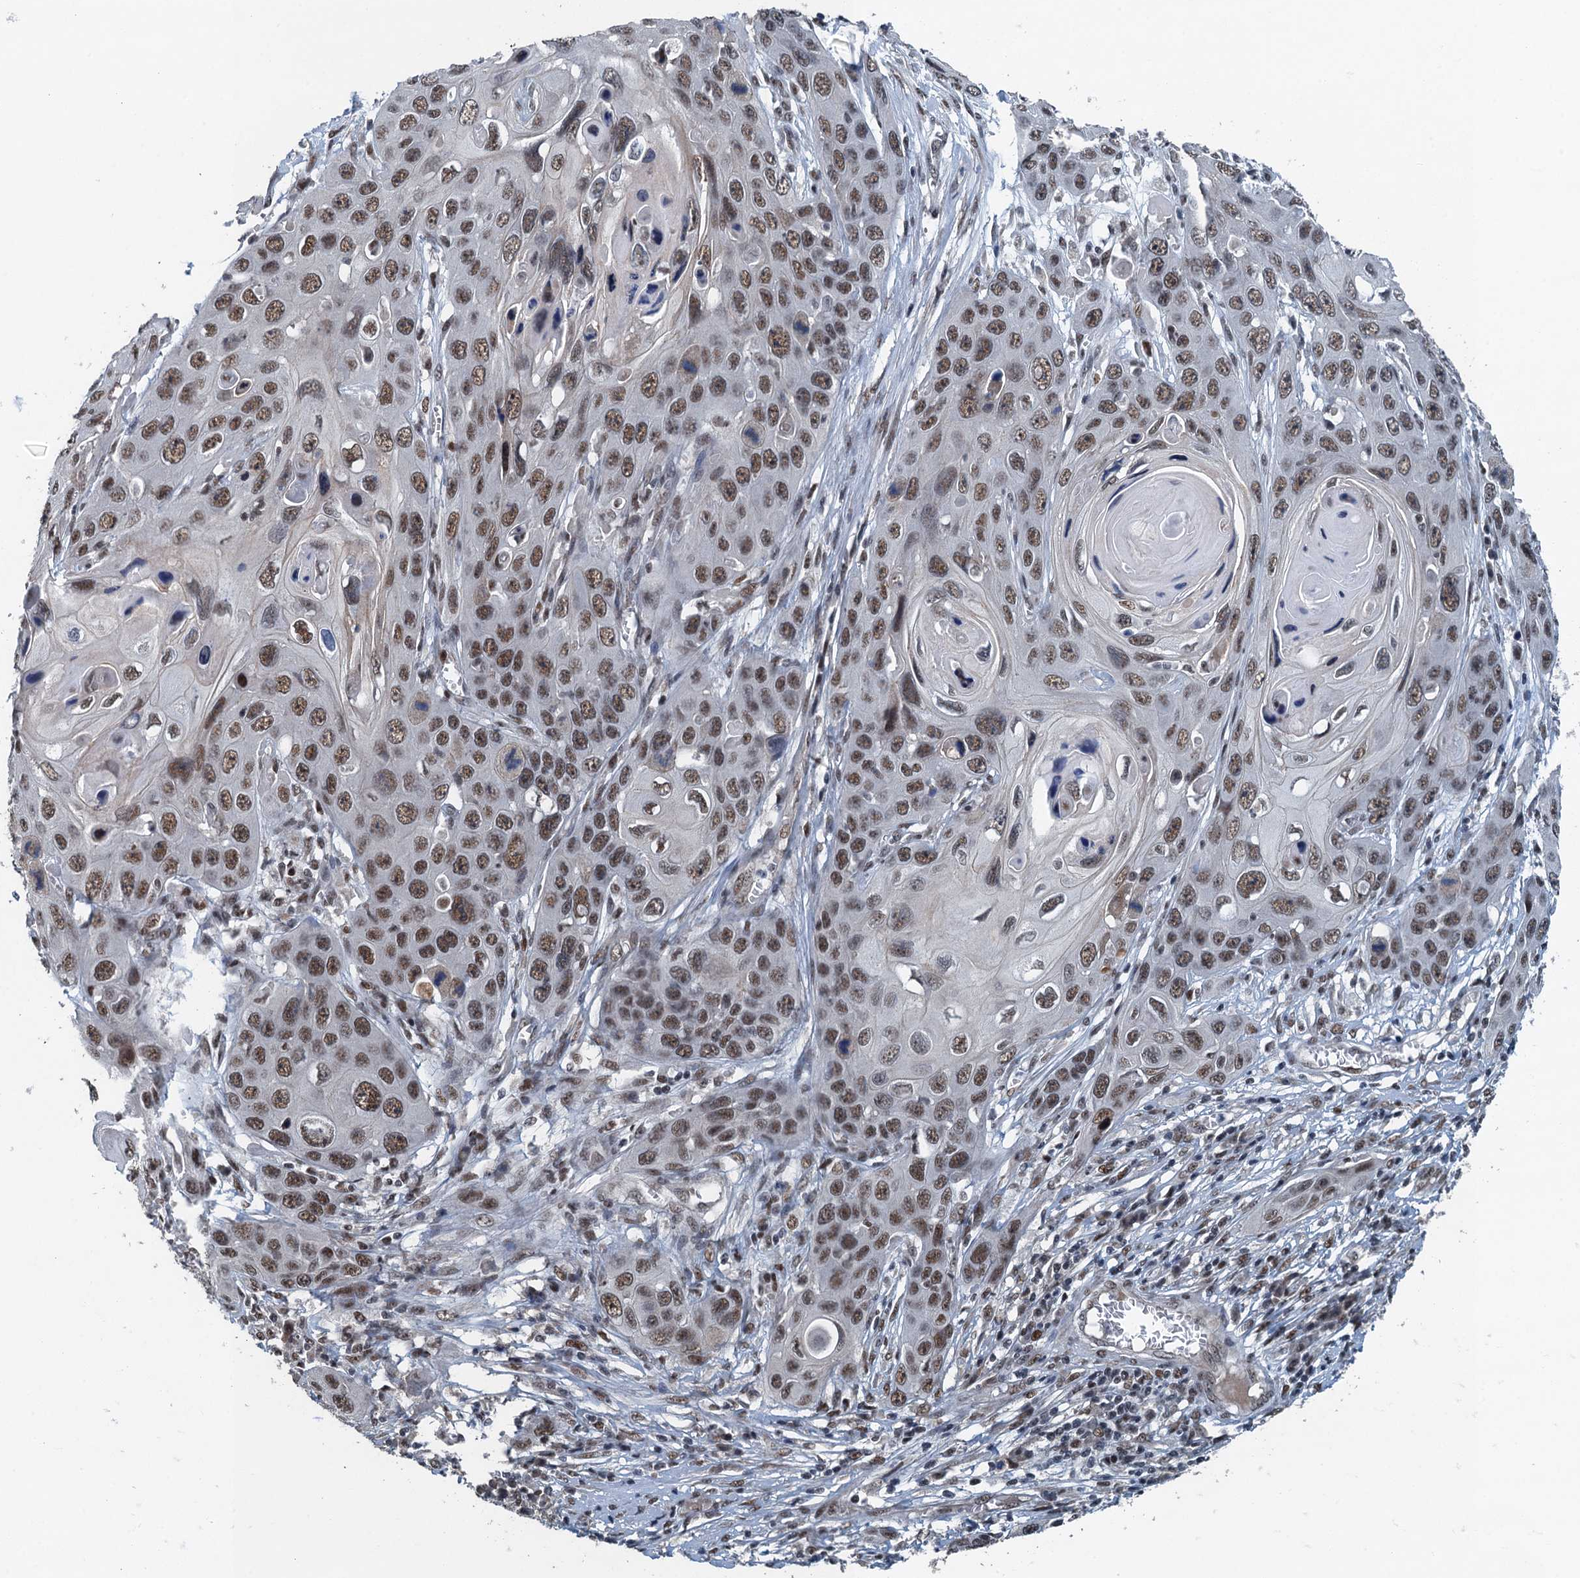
{"staining": {"intensity": "moderate", "quantity": ">75%", "location": "nuclear"}, "tissue": "skin cancer", "cell_type": "Tumor cells", "image_type": "cancer", "snomed": [{"axis": "morphology", "description": "Squamous cell carcinoma, NOS"}, {"axis": "topography", "description": "Skin"}], "caption": "An immunohistochemistry micrograph of tumor tissue is shown. Protein staining in brown shows moderate nuclear positivity in skin cancer within tumor cells.", "gene": "MTA3", "patient": {"sex": "male", "age": 55}}